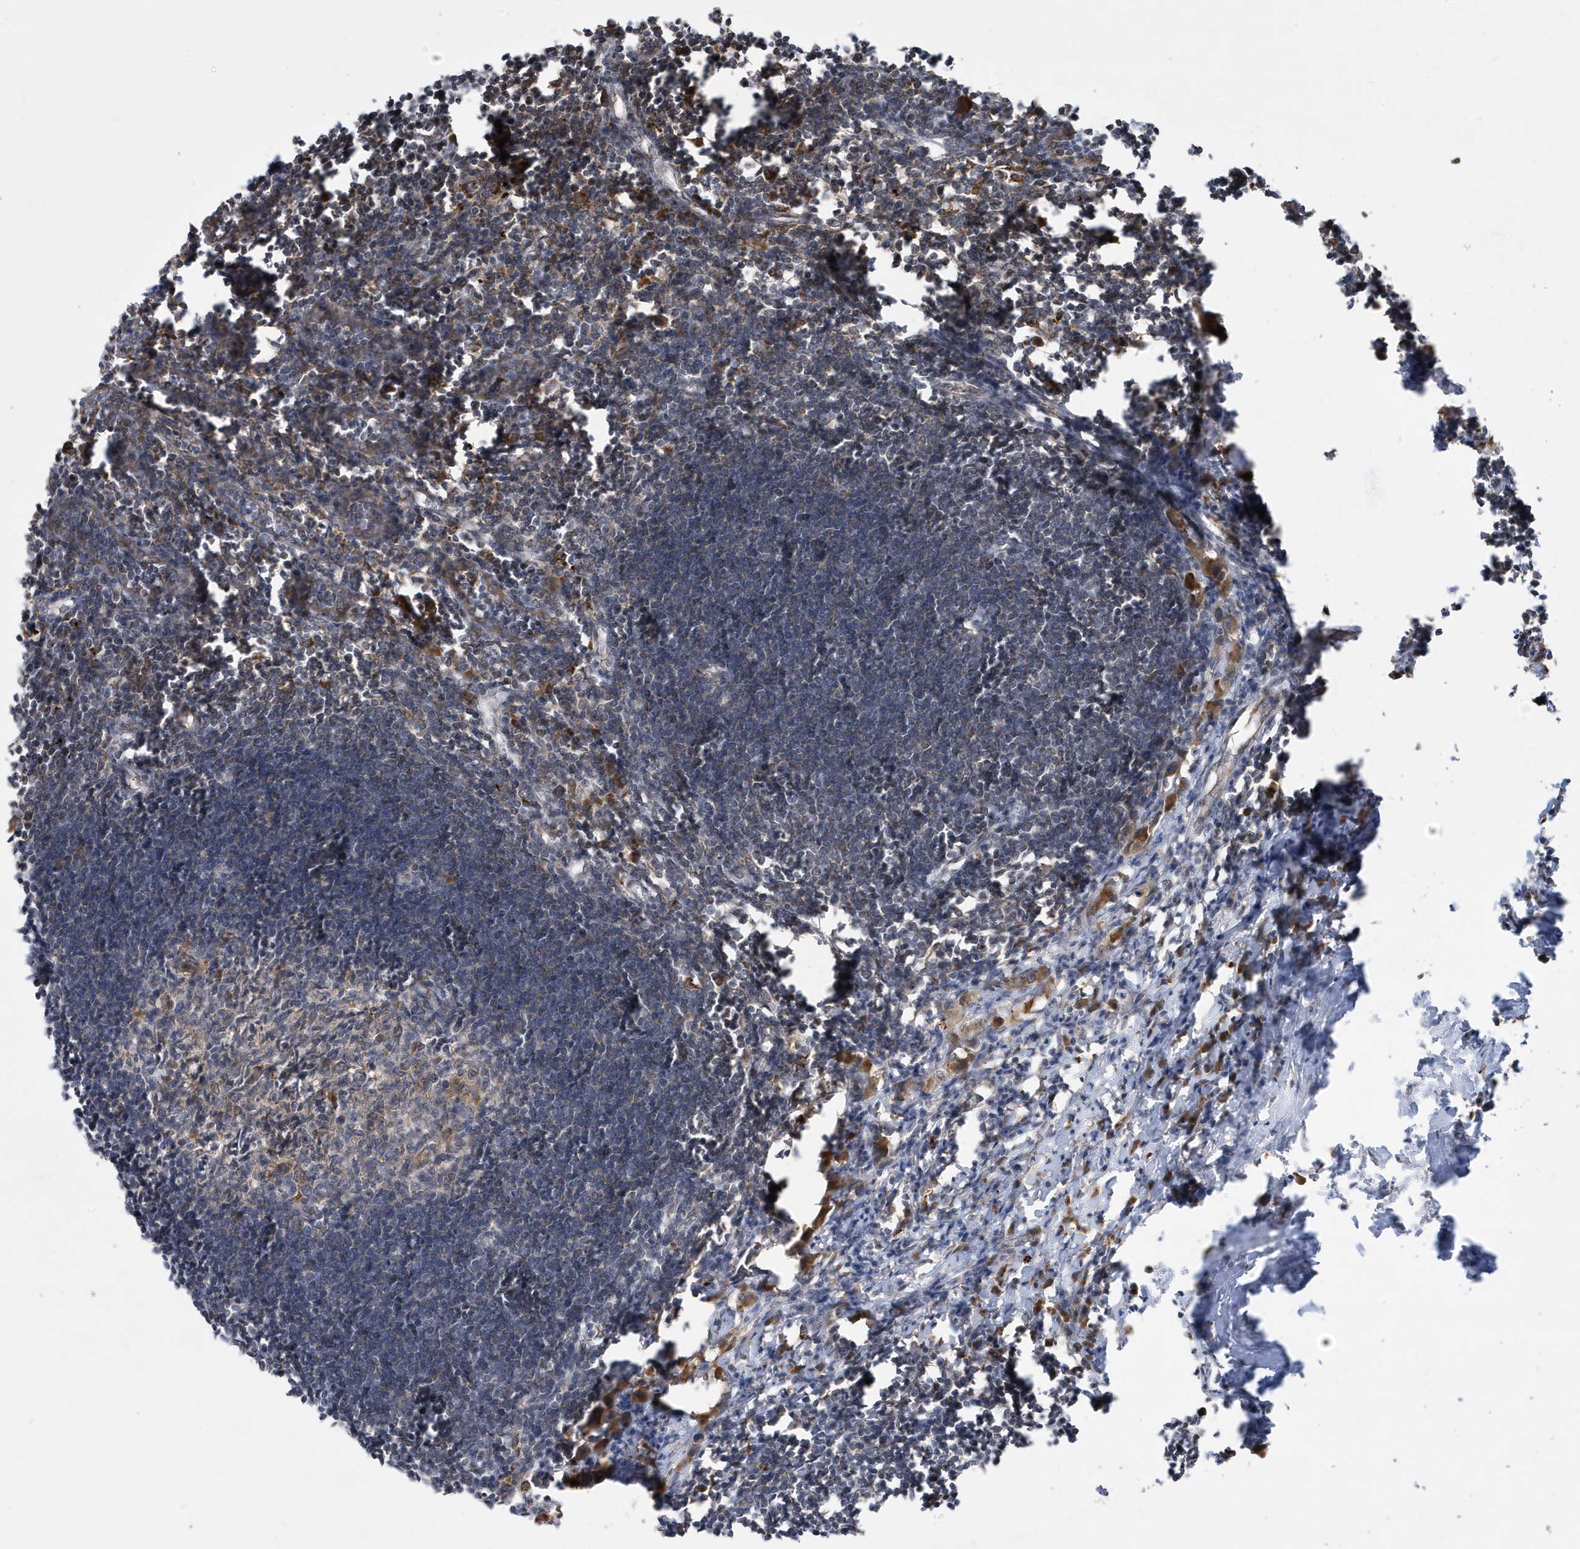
{"staining": {"intensity": "moderate", "quantity": "<25%", "location": "cytoplasmic/membranous"}, "tissue": "lymph node", "cell_type": "Germinal center cells", "image_type": "normal", "snomed": [{"axis": "morphology", "description": "Normal tissue, NOS"}, {"axis": "morphology", "description": "Malignant melanoma, Metastatic site"}, {"axis": "topography", "description": "Lymph node"}], "caption": "This histopathology image shows IHC staining of normal human lymph node, with low moderate cytoplasmic/membranous positivity in approximately <25% of germinal center cells.", "gene": "ZNF507", "patient": {"sex": "male", "age": 41}}